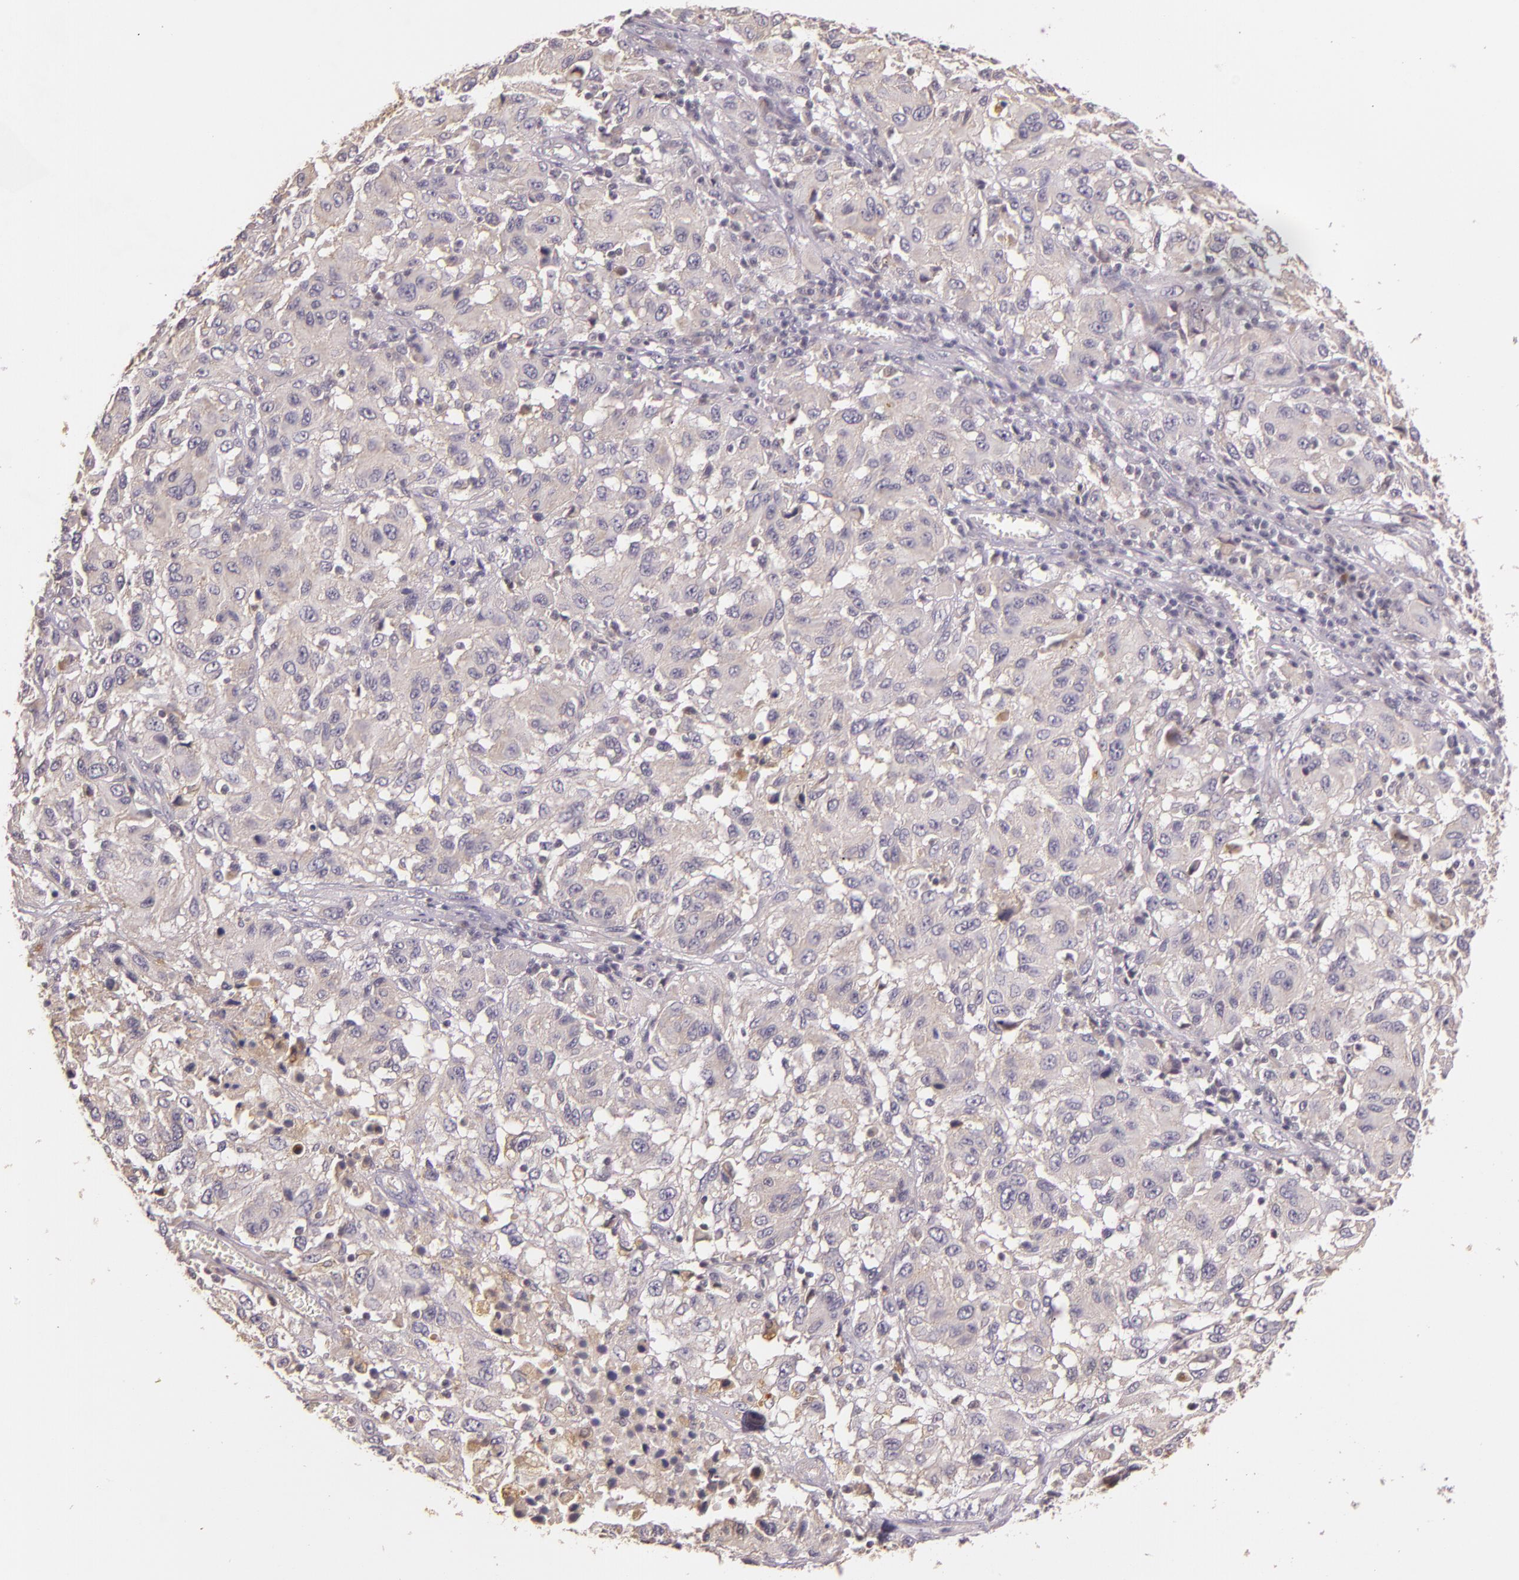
{"staining": {"intensity": "negative", "quantity": "none", "location": "none"}, "tissue": "melanoma", "cell_type": "Tumor cells", "image_type": "cancer", "snomed": [{"axis": "morphology", "description": "Malignant melanoma, NOS"}, {"axis": "topography", "description": "Skin"}], "caption": "DAB (3,3'-diaminobenzidine) immunohistochemical staining of malignant melanoma shows no significant positivity in tumor cells.", "gene": "ARMH4", "patient": {"sex": "female", "age": 77}}